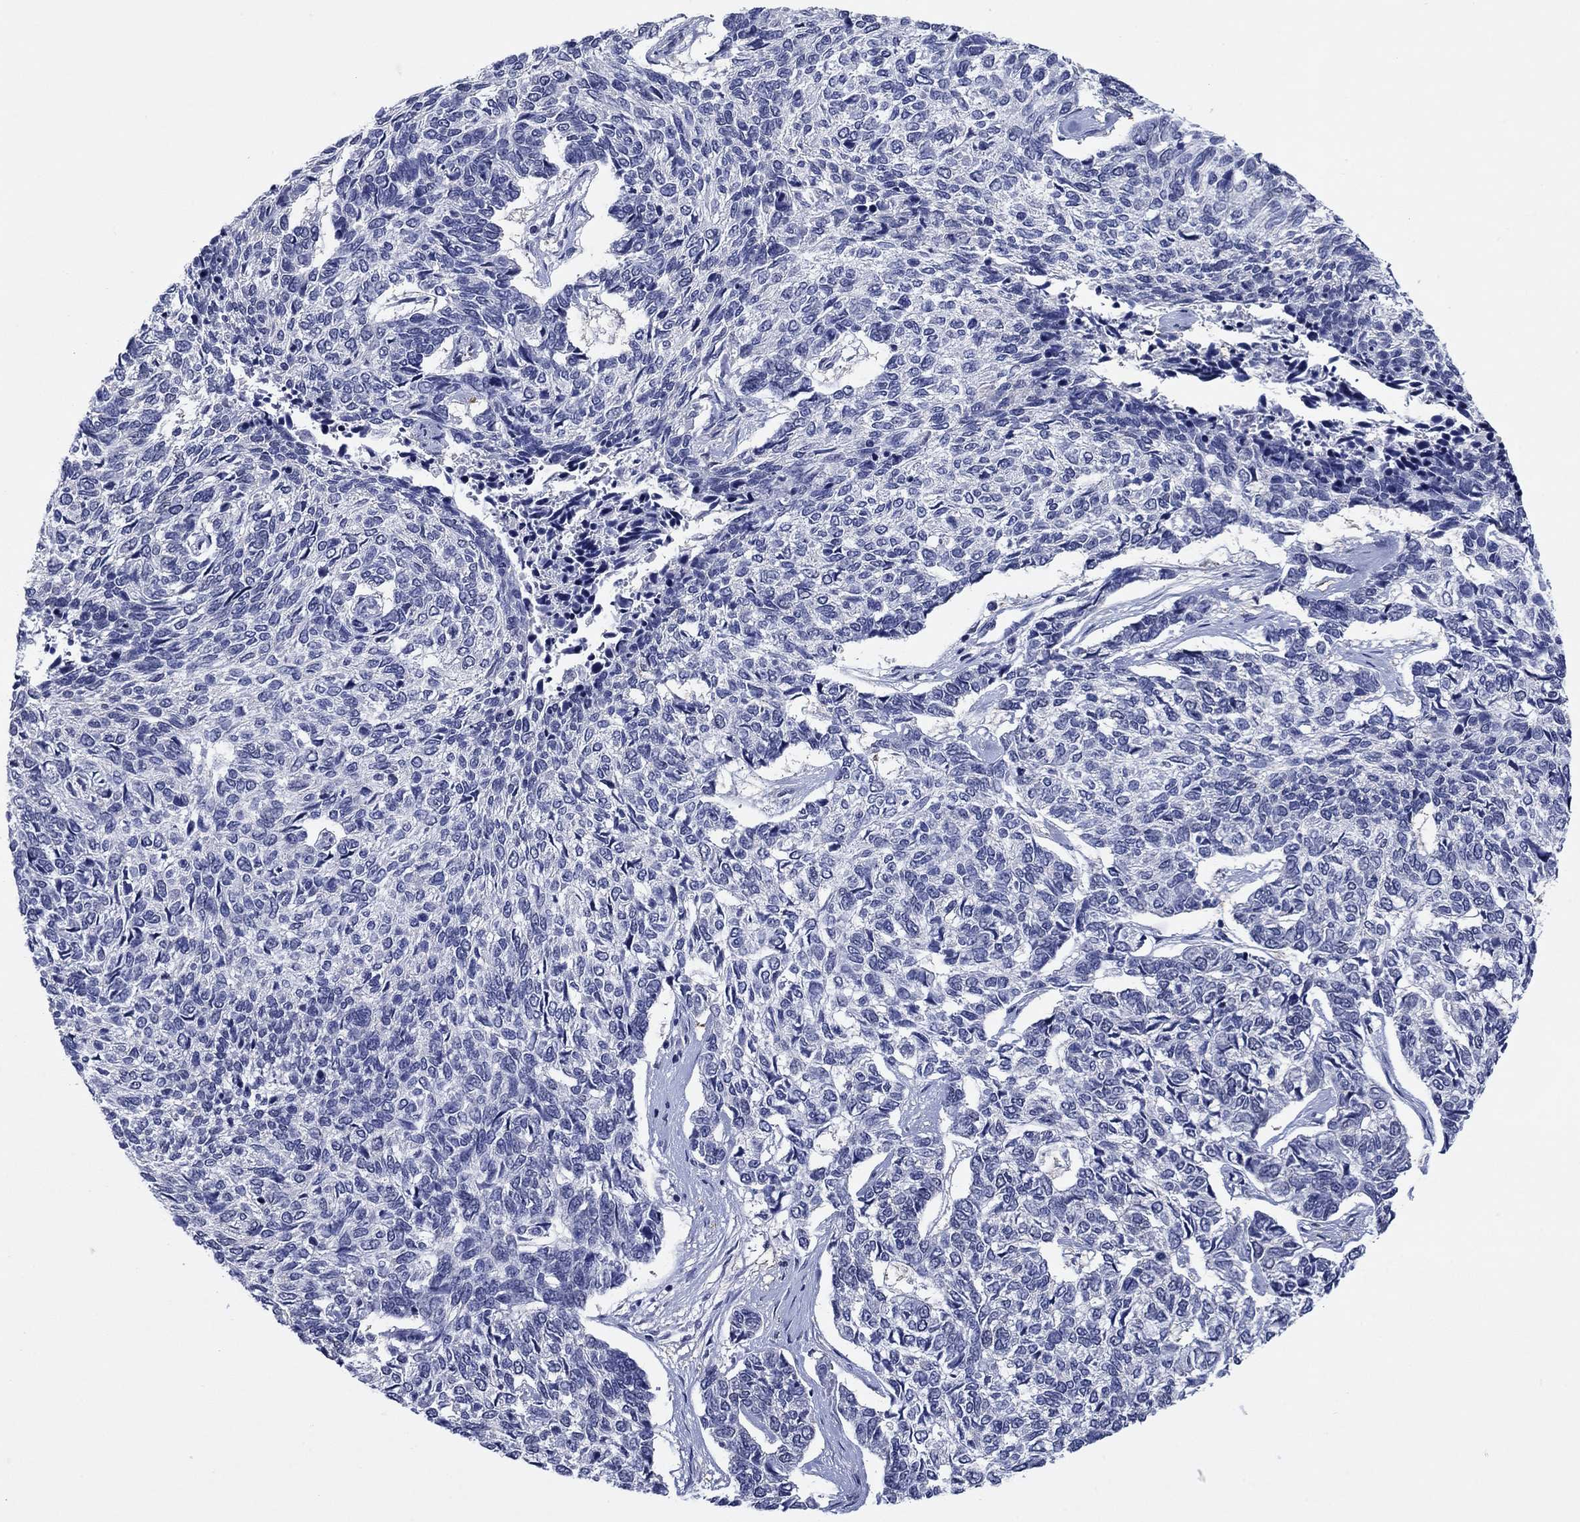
{"staining": {"intensity": "negative", "quantity": "none", "location": "none"}, "tissue": "skin cancer", "cell_type": "Tumor cells", "image_type": "cancer", "snomed": [{"axis": "morphology", "description": "Basal cell carcinoma"}, {"axis": "topography", "description": "Skin"}], "caption": "IHC histopathology image of skin basal cell carcinoma stained for a protein (brown), which shows no positivity in tumor cells.", "gene": "TYMS", "patient": {"sex": "female", "age": 65}}